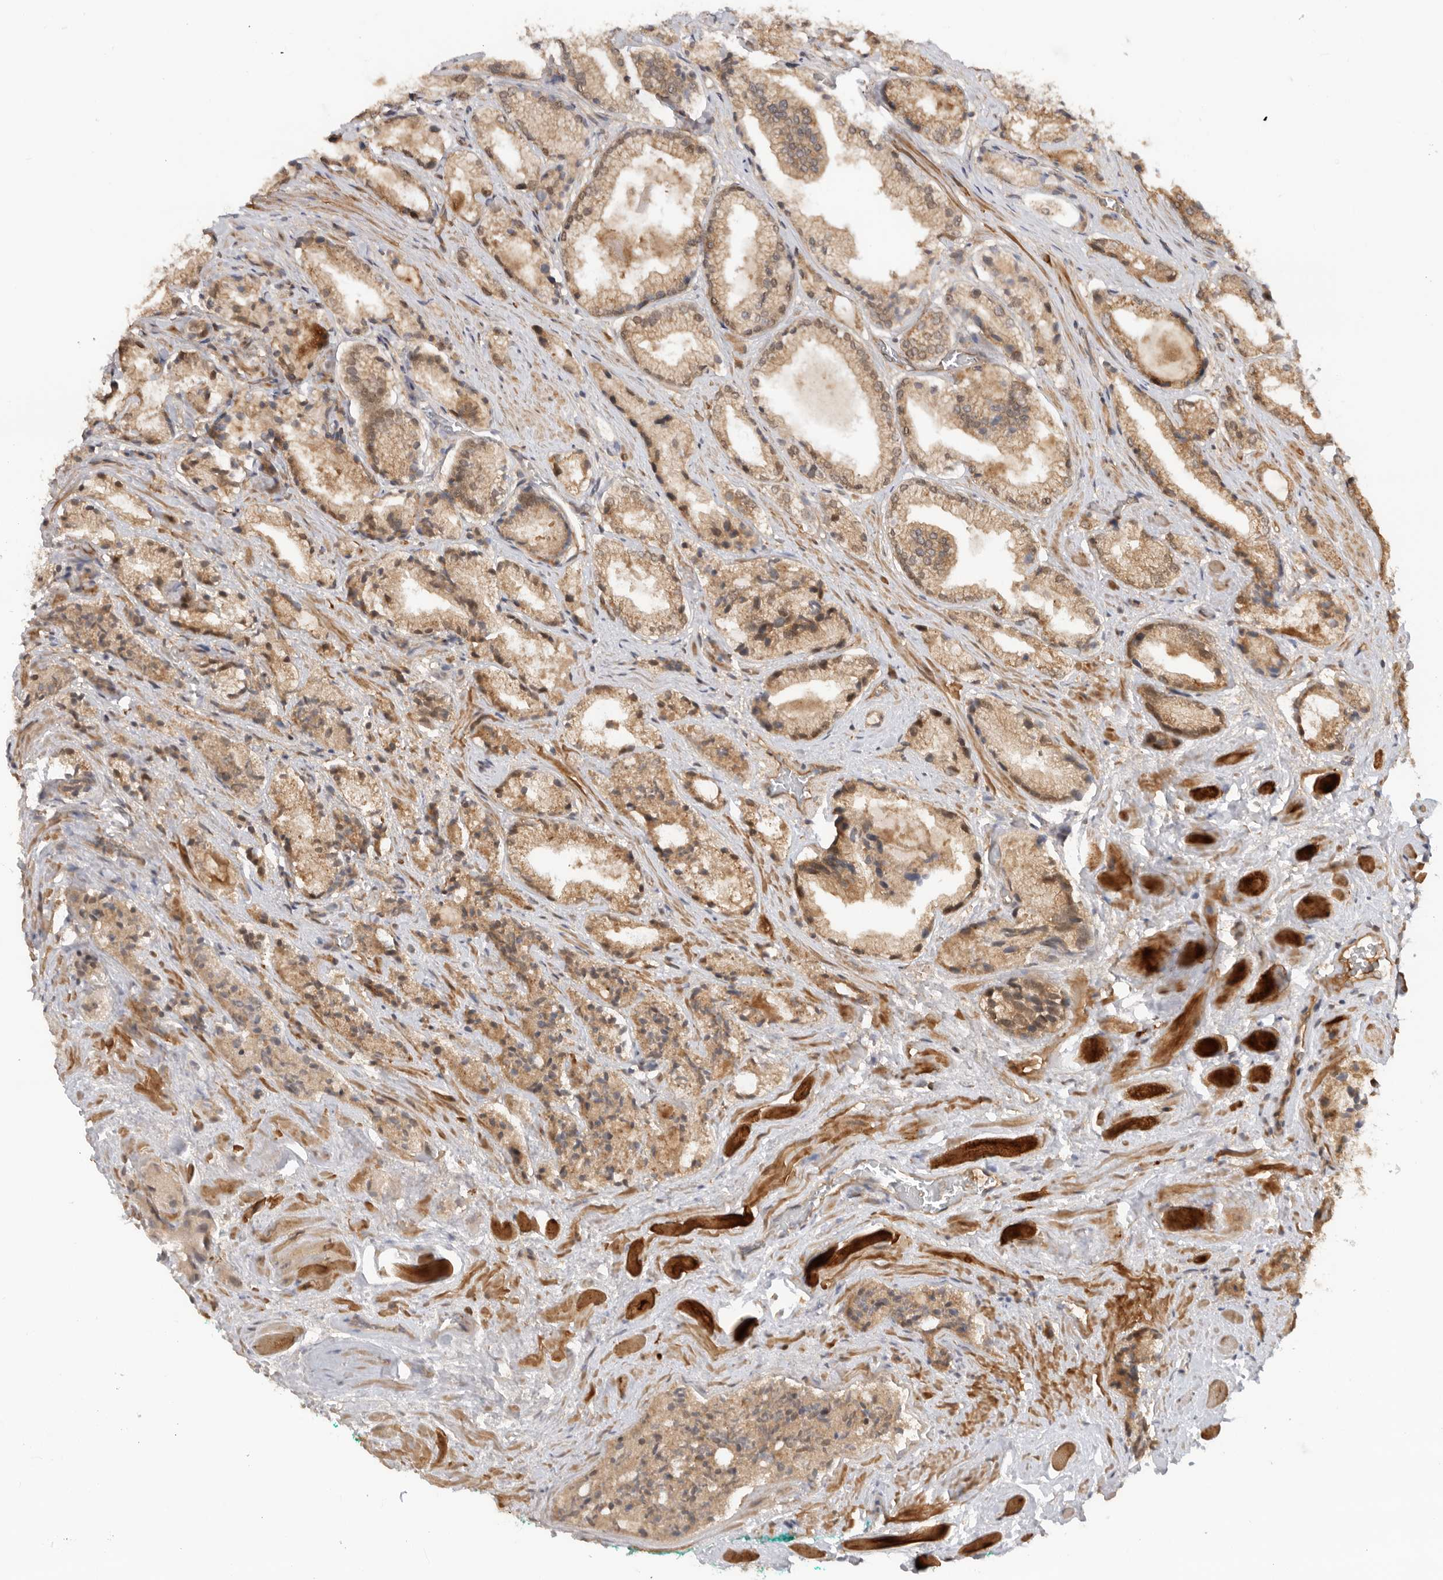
{"staining": {"intensity": "moderate", "quantity": ">75%", "location": "cytoplasmic/membranous"}, "tissue": "prostate cancer", "cell_type": "Tumor cells", "image_type": "cancer", "snomed": [{"axis": "morphology", "description": "Adenocarcinoma, Low grade"}, {"axis": "topography", "description": "Prostate"}], "caption": "Prostate cancer (low-grade adenocarcinoma) tissue displays moderate cytoplasmic/membranous positivity in about >75% of tumor cells", "gene": "DCAF8", "patient": {"sex": "male", "age": 62}}